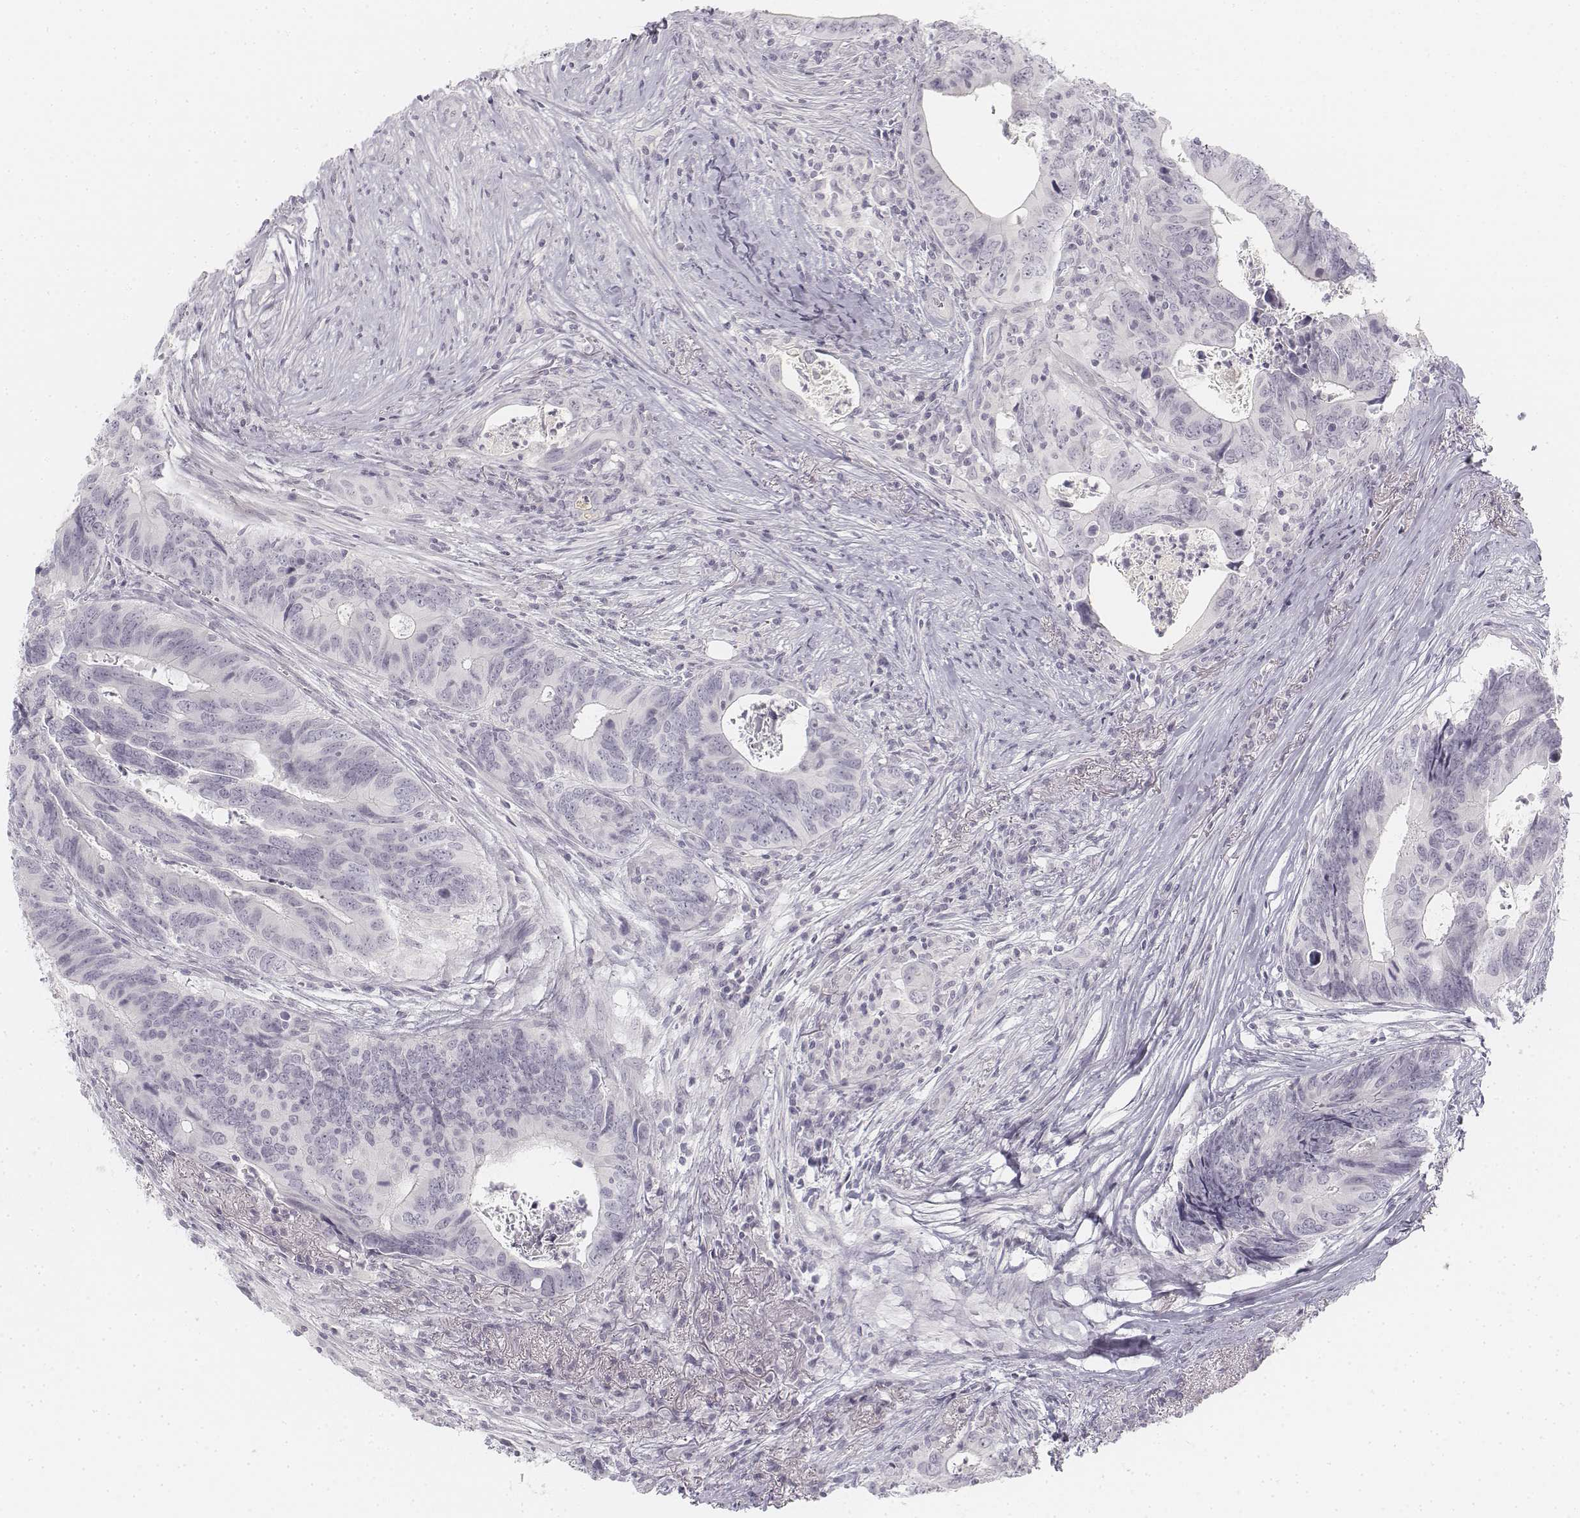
{"staining": {"intensity": "negative", "quantity": "none", "location": "none"}, "tissue": "colorectal cancer", "cell_type": "Tumor cells", "image_type": "cancer", "snomed": [{"axis": "morphology", "description": "Adenocarcinoma, NOS"}, {"axis": "topography", "description": "Colon"}], "caption": "This is a histopathology image of IHC staining of colorectal cancer, which shows no expression in tumor cells.", "gene": "KRT25", "patient": {"sex": "female", "age": 82}}